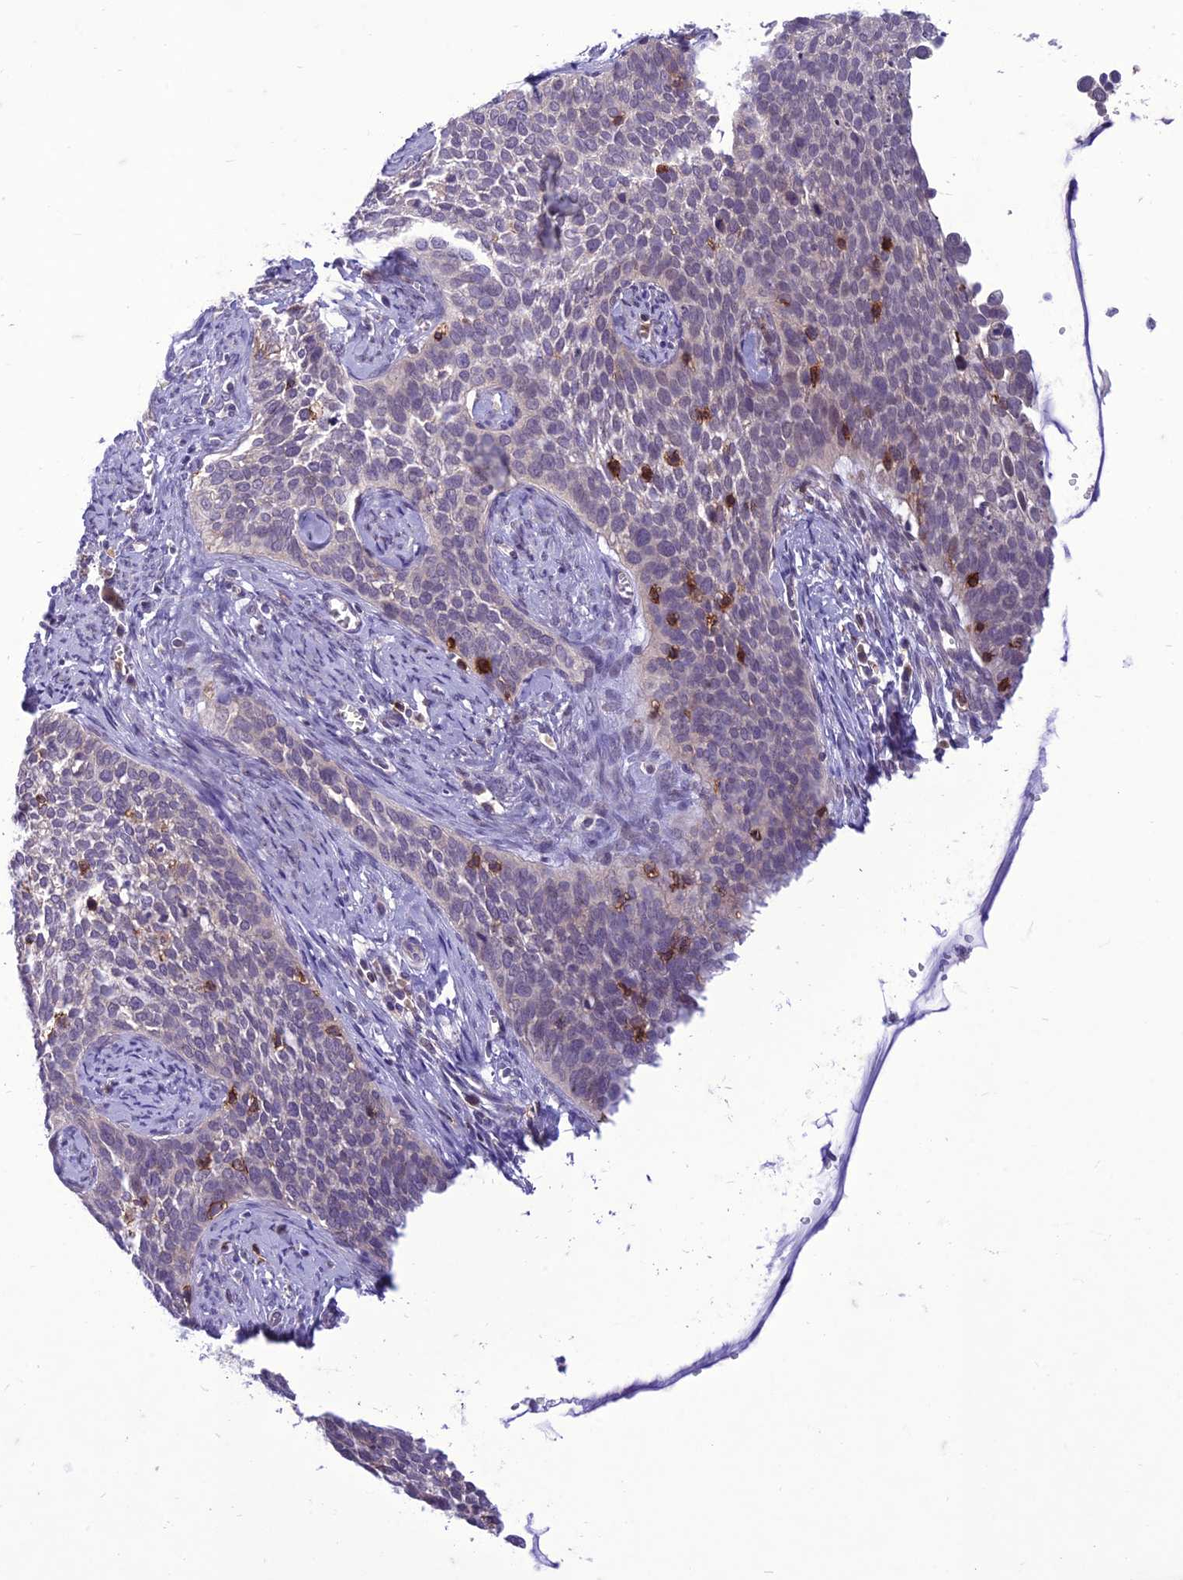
{"staining": {"intensity": "negative", "quantity": "none", "location": "none"}, "tissue": "cervical cancer", "cell_type": "Tumor cells", "image_type": "cancer", "snomed": [{"axis": "morphology", "description": "Squamous cell carcinoma, NOS"}, {"axis": "topography", "description": "Cervix"}], "caption": "A high-resolution image shows IHC staining of cervical cancer (squamous cell carcinoma), which displays no significant staining in tumor cells. (Immunohistochemistry (ihc), brightfield microscopy, high magnification).", "gene": "ITGAE", "patient": {"sex": "female", "age": 34}}